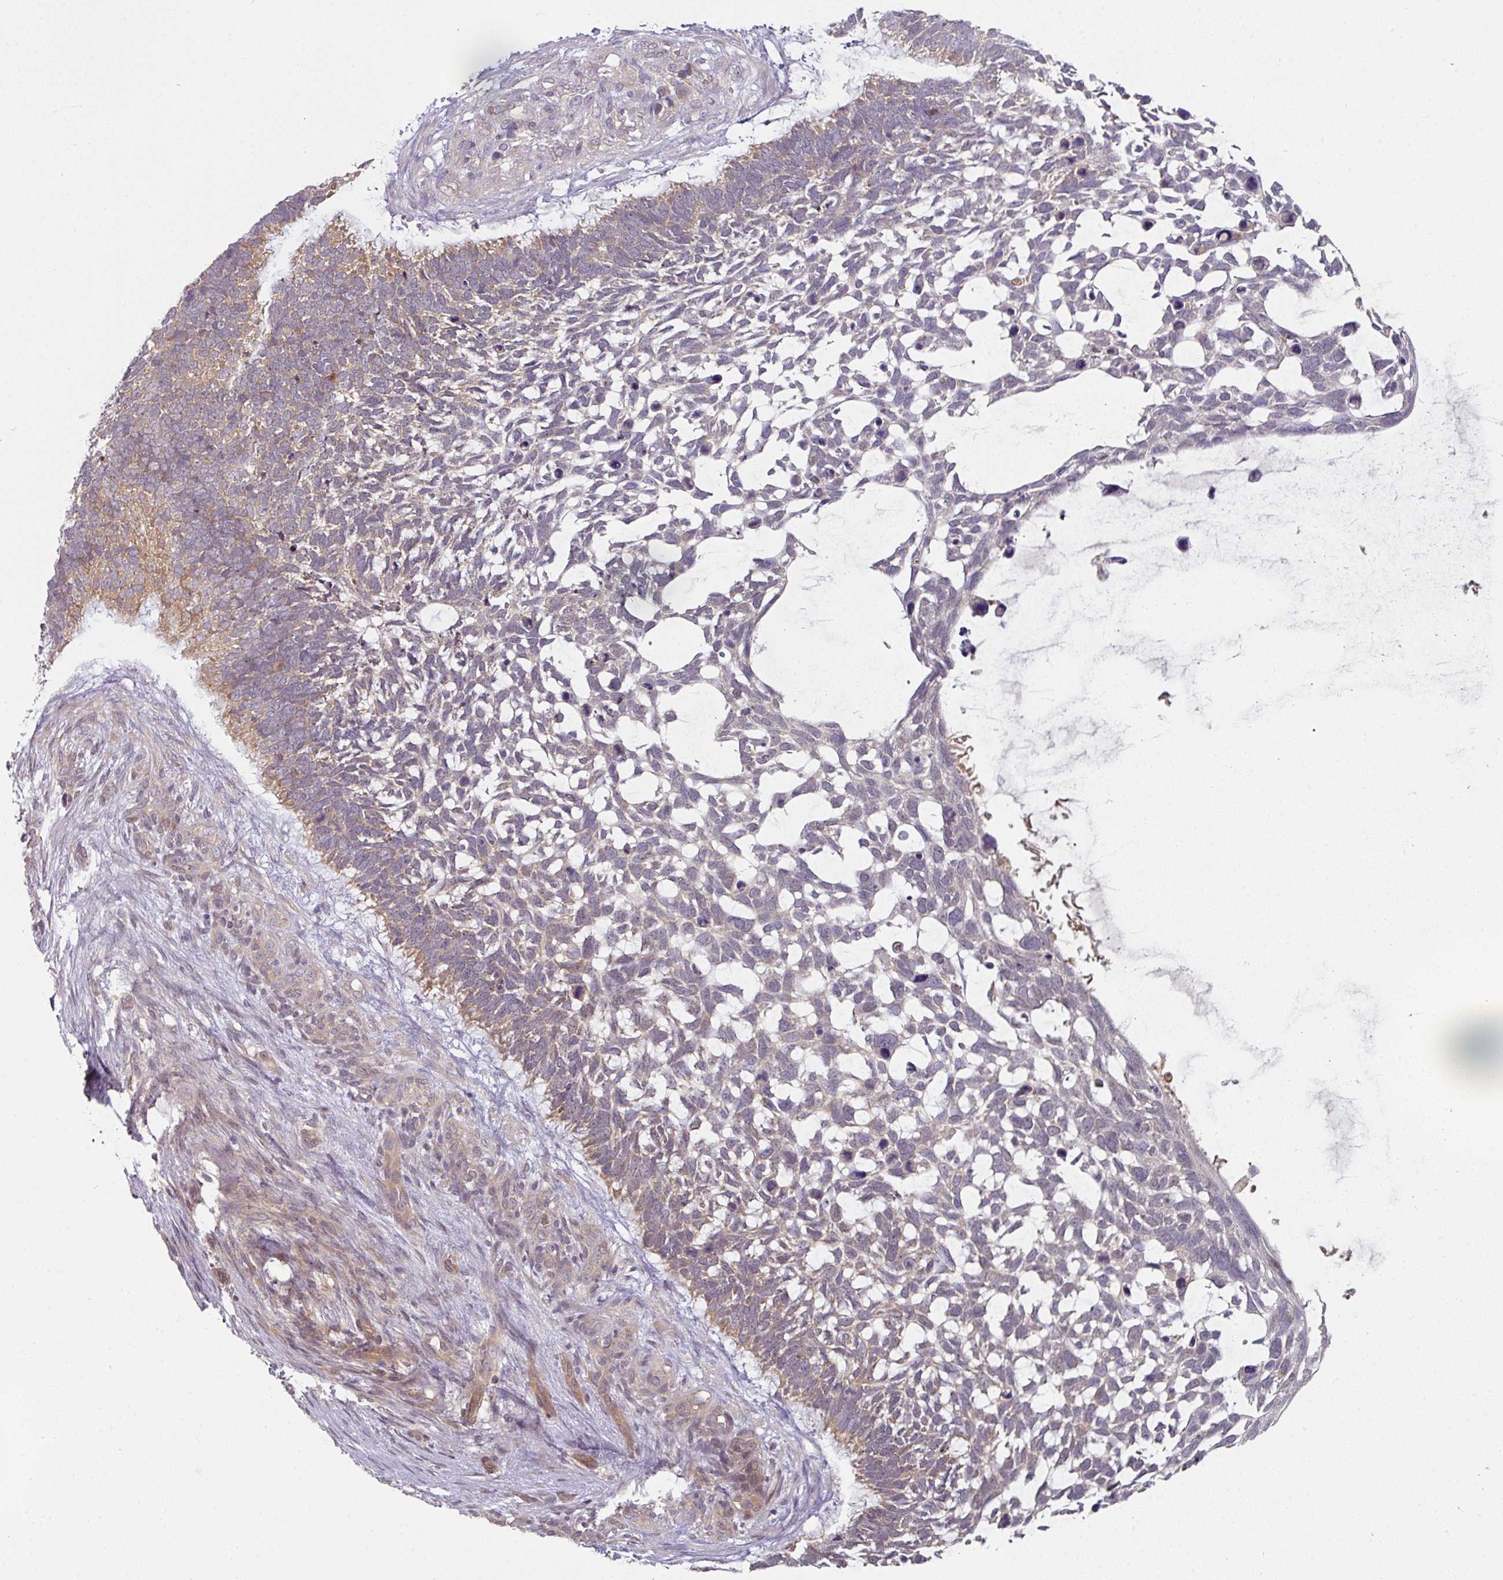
{"staining": {"intensity": "moderate", "quantity": "<25%", "location": "cytoplasmic/membranous"}, "tissue": "skin cancer", "cell_type": "Tumor cells", "image_type": "cancer", "snomed": [{"axis": "morphology", "description": "Basal cell carcinoma"}, {"axis": "topography", "description": "Skin"}], "caption": "Immunohistochemistry (IHC) micrograph of human basal cell carcinoma (skin) stained for a protein (brown), which reveals low levels of moderate cytoplasmic/membranous expression in approximately <25% of tumor cells.", "gene": "MAP2K2", "patient": {"sex": "male", "age": 88}}